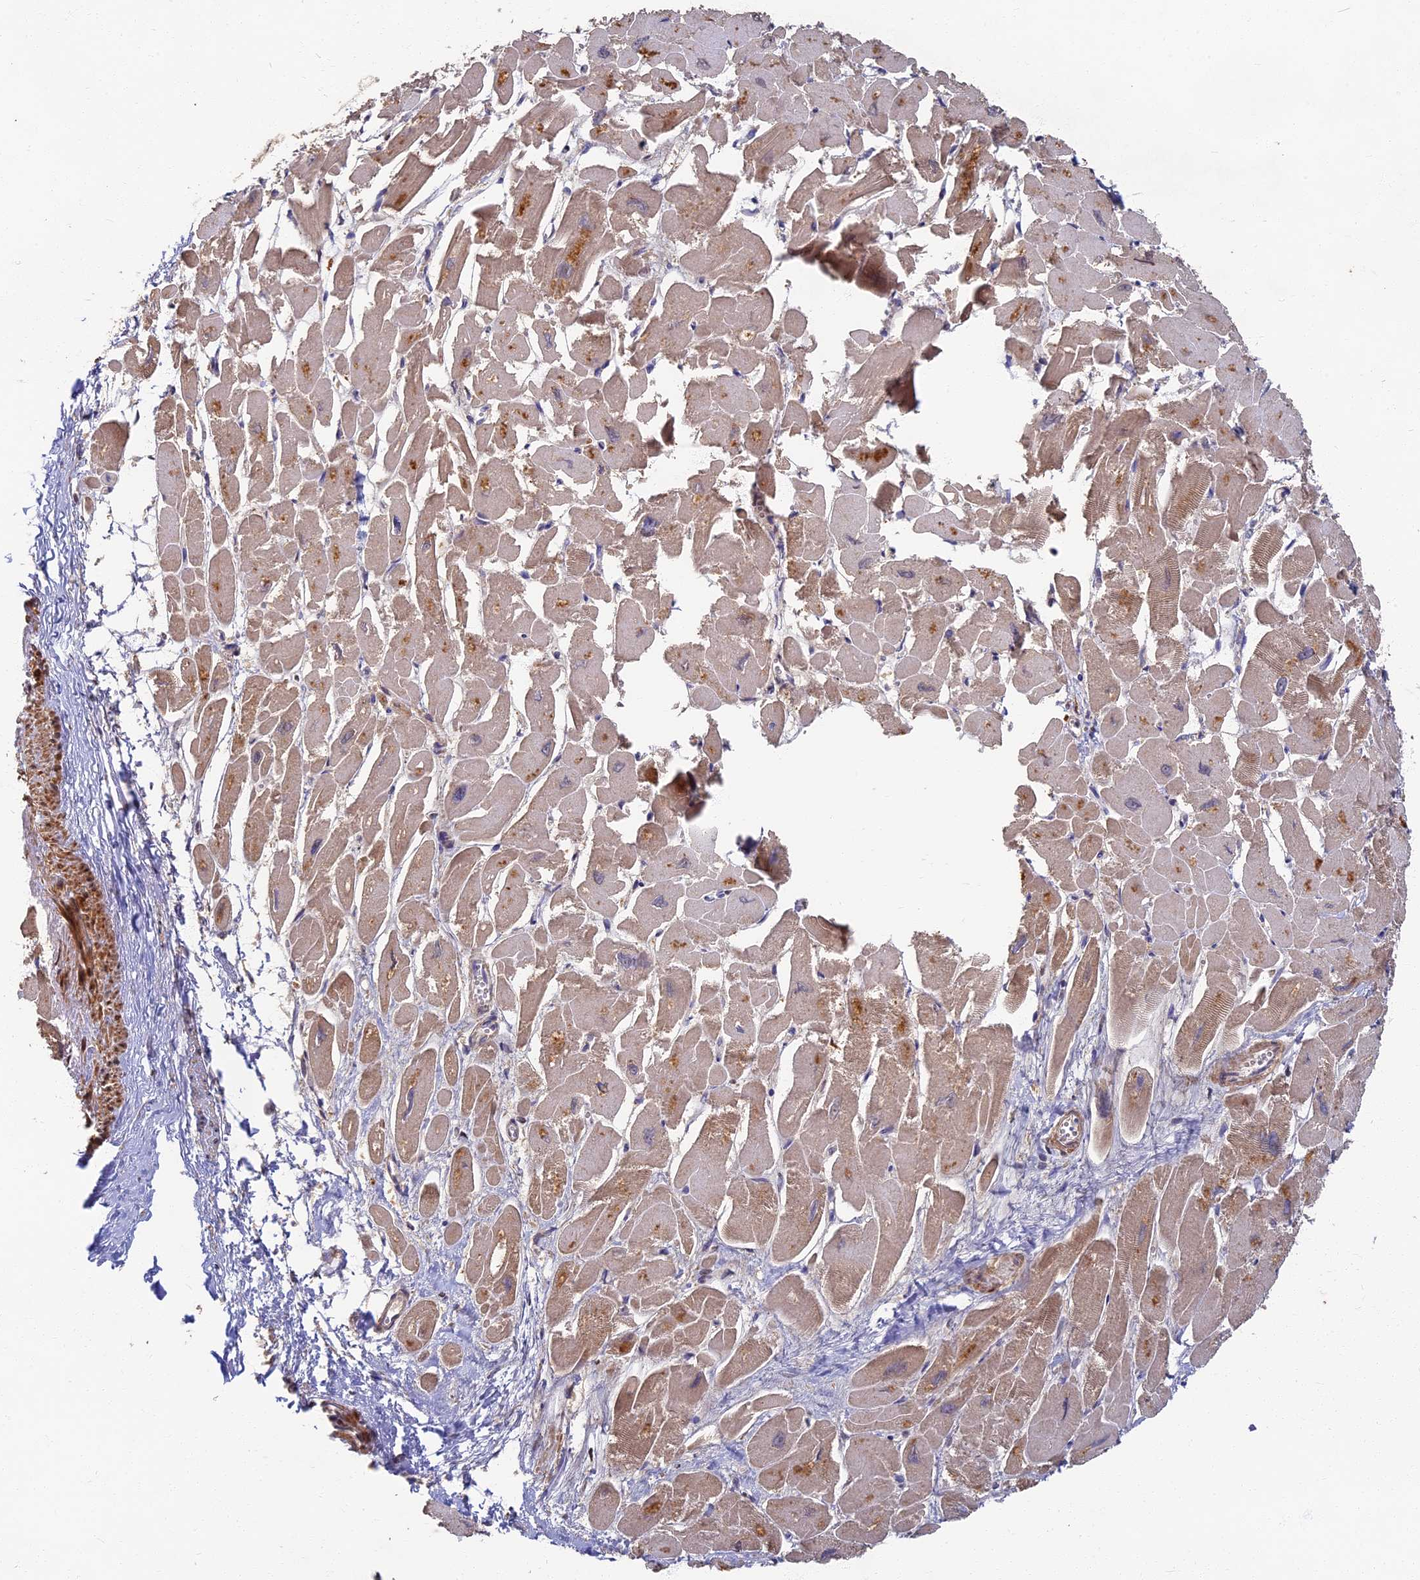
{"staining": {"intensity": "weak", "quantity": "25%-75%", "location": "cytoplasmic/membranous"}, "tissue": "heart muscle", "cell_type": "Cardiomyocytes", "image_type": "normal", "snomed": [{"axis": "morphology", "description": "Normal tissue, NOS"}, {"axis": "topography", "description": "Heart"}], "caption": "A low amount of weak cytoplasmic/membranous staining is appreciated in about 25%-75% of cardiomyocytes in unremarkable heart muscle.", "gene": "RSPH3", "patient": {"sex": "male", "age": 54}}